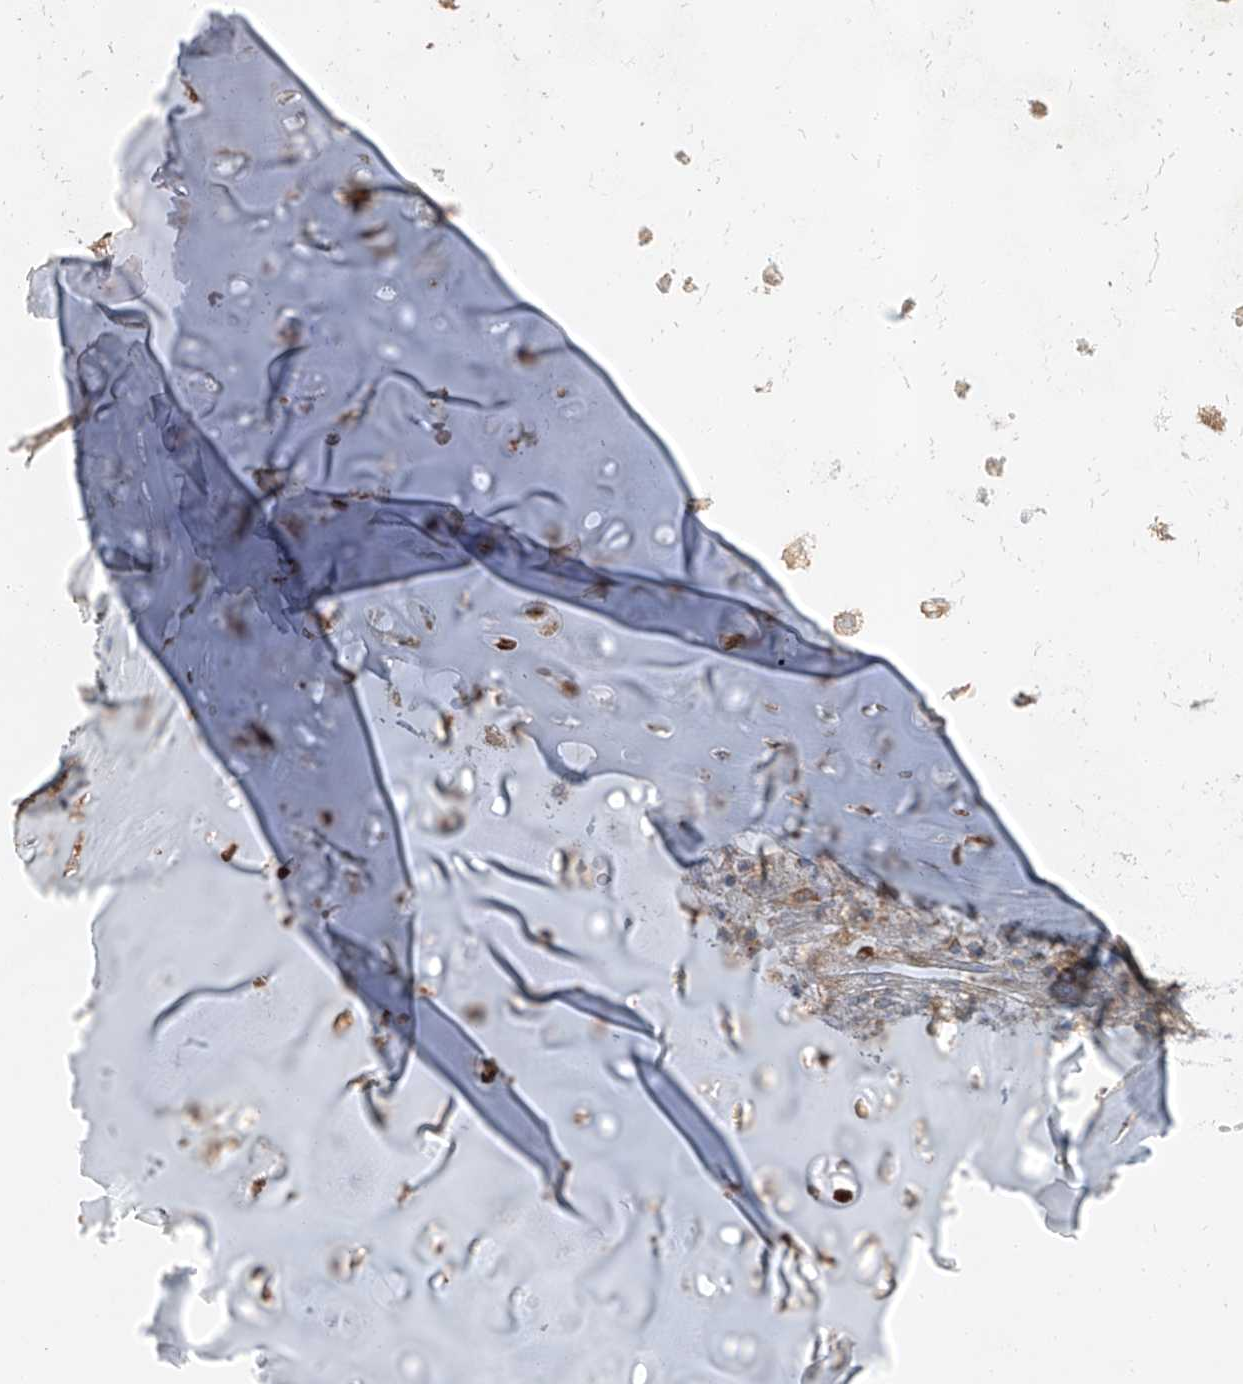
{"staining": {"intensity": "moderate", "quantity": ">75%", "location": "cytoplasmic/membranous"}, "tissue": "adipose tissue", "cell_type": "Adipocytes", "image_type": "normal", "snomed": [{"axis": "morphology", "description": "Normal tissue, NOS"}, {"axis": "morphology", "description": "Basal cell carcinoma"}, {"axis": "topography", "description": "Cartilage tissue"}, {"axis": "topography", "description": "Nasopharynx"}, {"axis": "topography", "description": "Oral tissue"}], "caption": "Benign adipose tissue displays moderate cytoplasmic/membranous positivity in about >75% of adipocytes, visualized by immunohistochemistry.", "gene": "DIRAS3", "patient": {"sex": "female", "age": 77}}